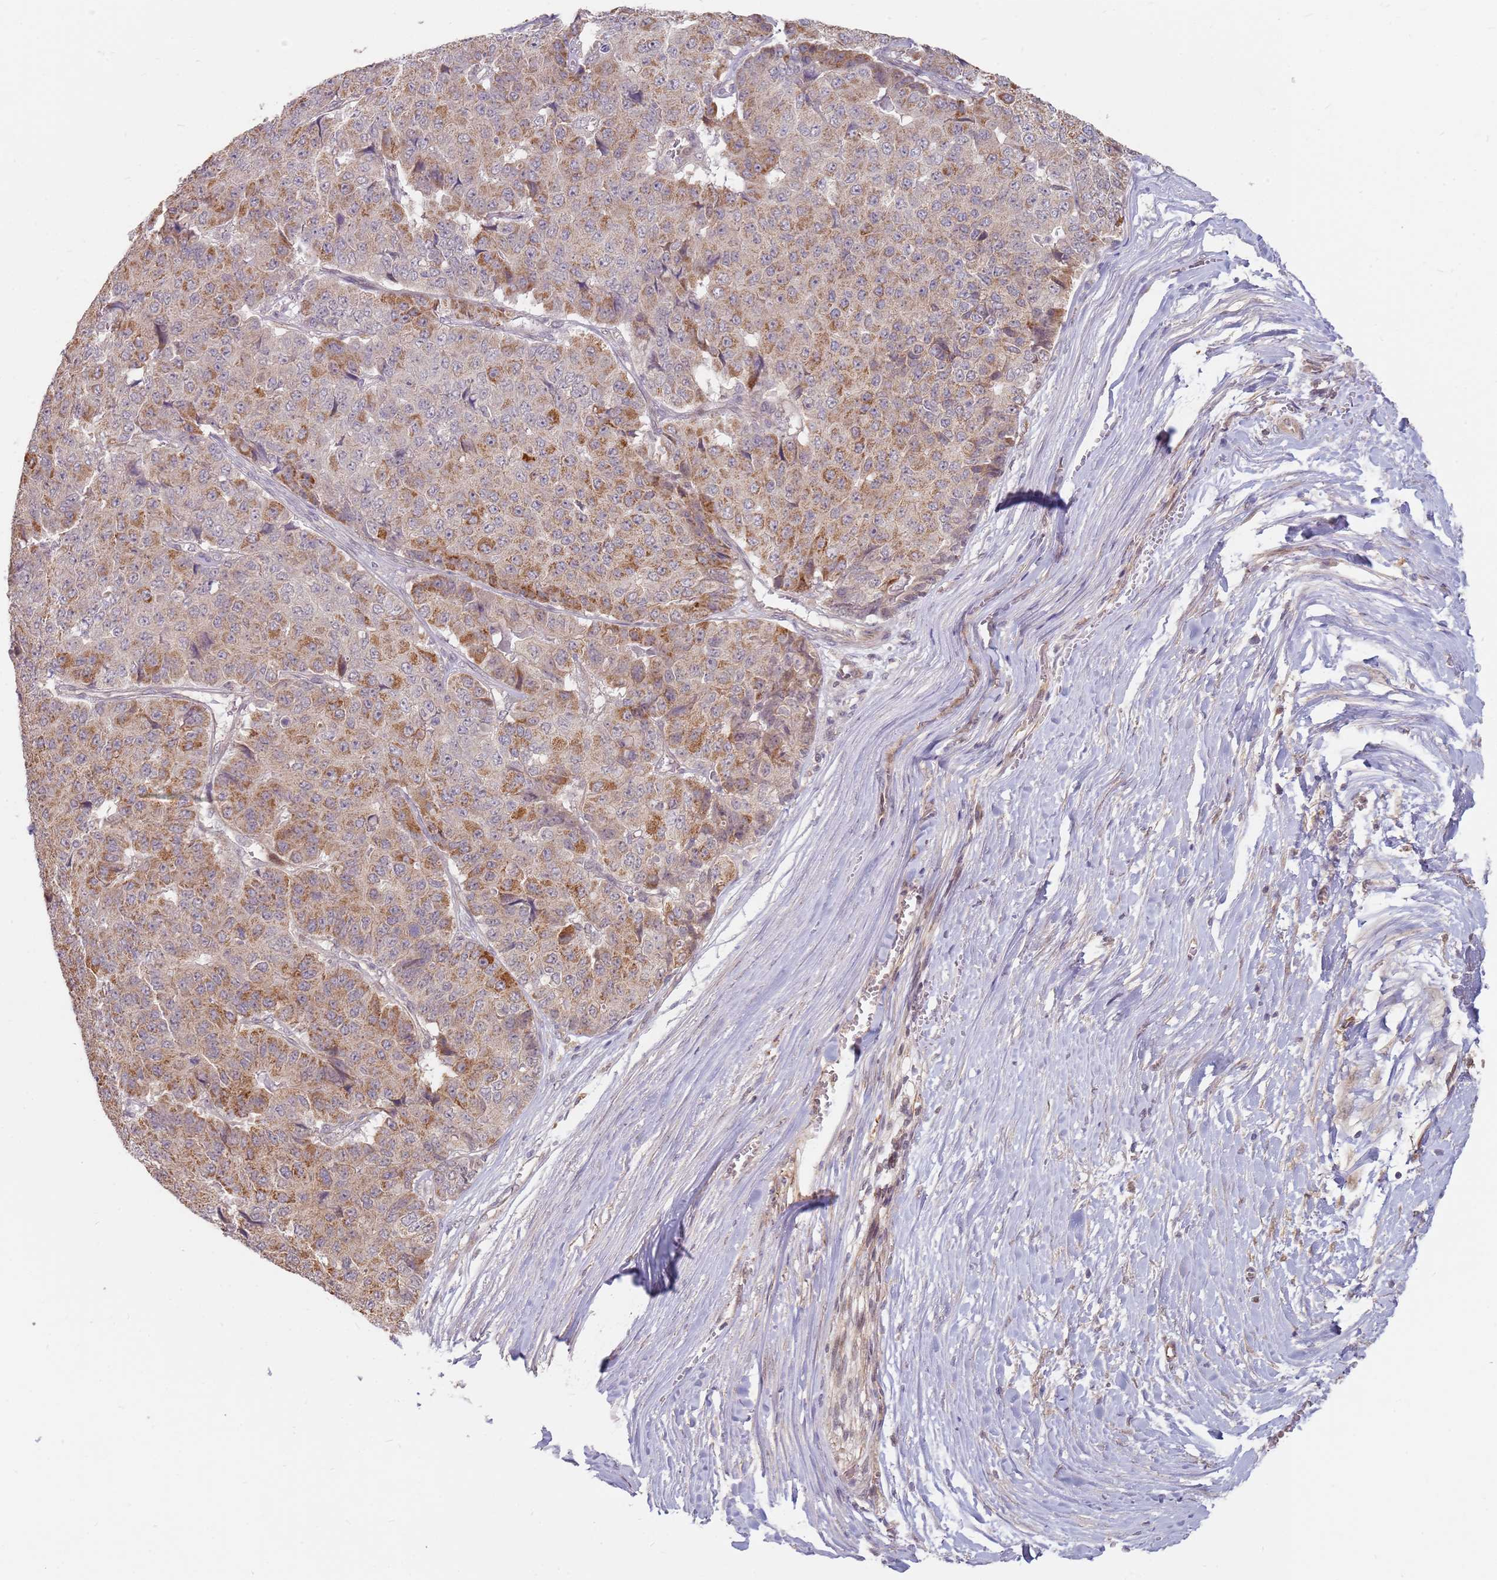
{"staining": {"intensity": "moderate", "quantity": ">75%", "location": "cytoplasmic/membranous"}, "tissue": "pancreatic cancer", "cell_type": "Tumor cells", "image_type": "cancer", "snomed": [{"axis": "morphology", "description": "Adenocarcinoma, NOS"}, {"axis": "topography", "description": "Pancreas"}], "caption": "A medium amount of moderate cytoplasmic/membranous positivity is identified in about >75% of tumor cells in pancreatic adenocarcinoma tissue. (IHC, brightfield microscopy, high magnification).", "gene": "MPEG1", "patient": {"sex": "male", "age": 50}}